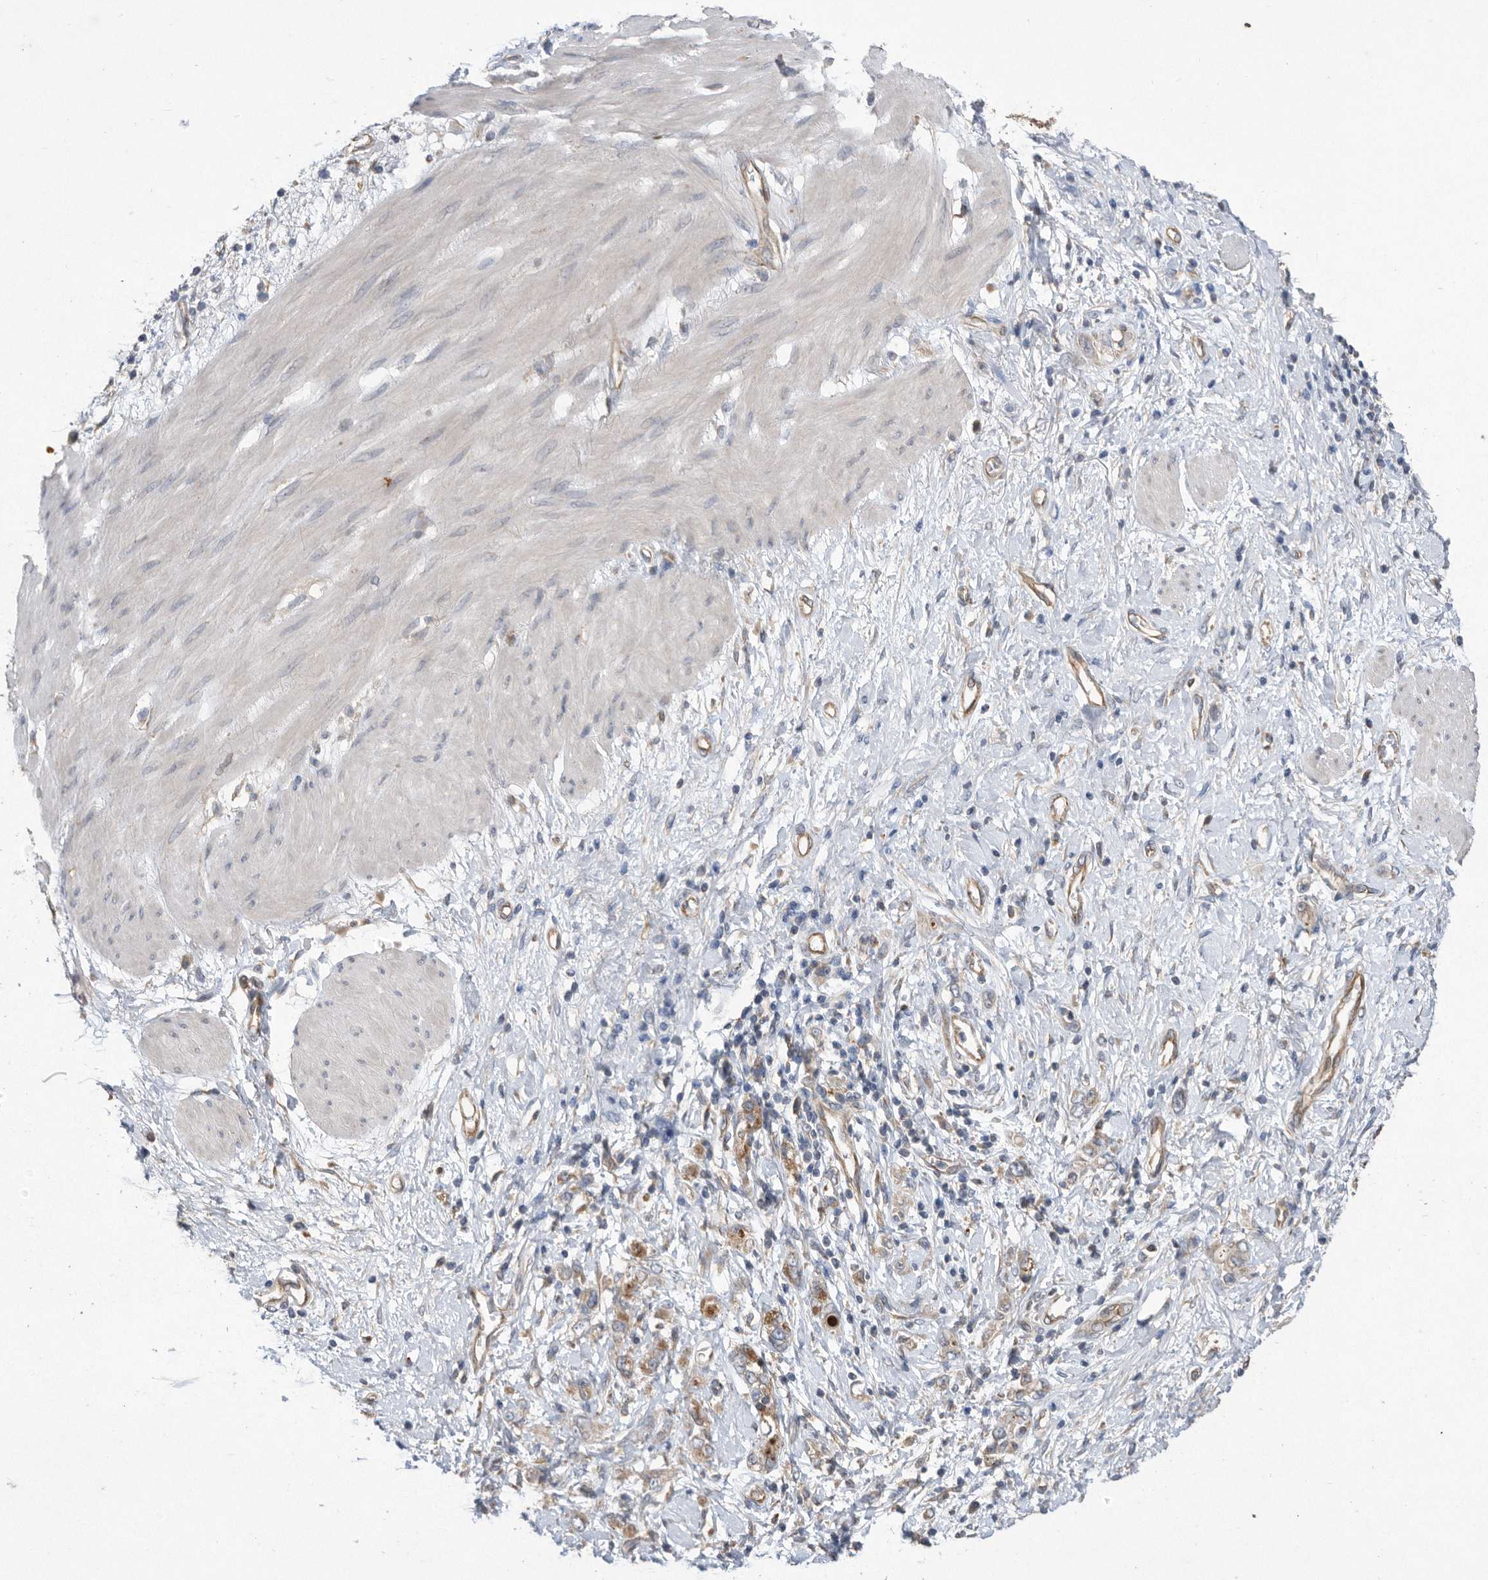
{"staining": {"intensity": "weak", "quantity": "25%-75%", "location": "cytoplasmic/membranous"}, "tissue": "stomach cancer", "cell_type": "Tumor cells", "image_type": "cancer", "snomed": [{"axis": "morphology", "description": "Adenocarcinoma, NOS"}, {"axis": "topography", "description": "Stomach"}], "caption": "Immunohistochemistry (DAB (3,3'-diaminobenzidine)) staining of human stomach adenocarcinoma exhibits weak cytoplasmic/membranous protein expression in about 25%-75% of tumor cells.", "gene": "PON2", "patient": {"sex": "female", "age": 76}}